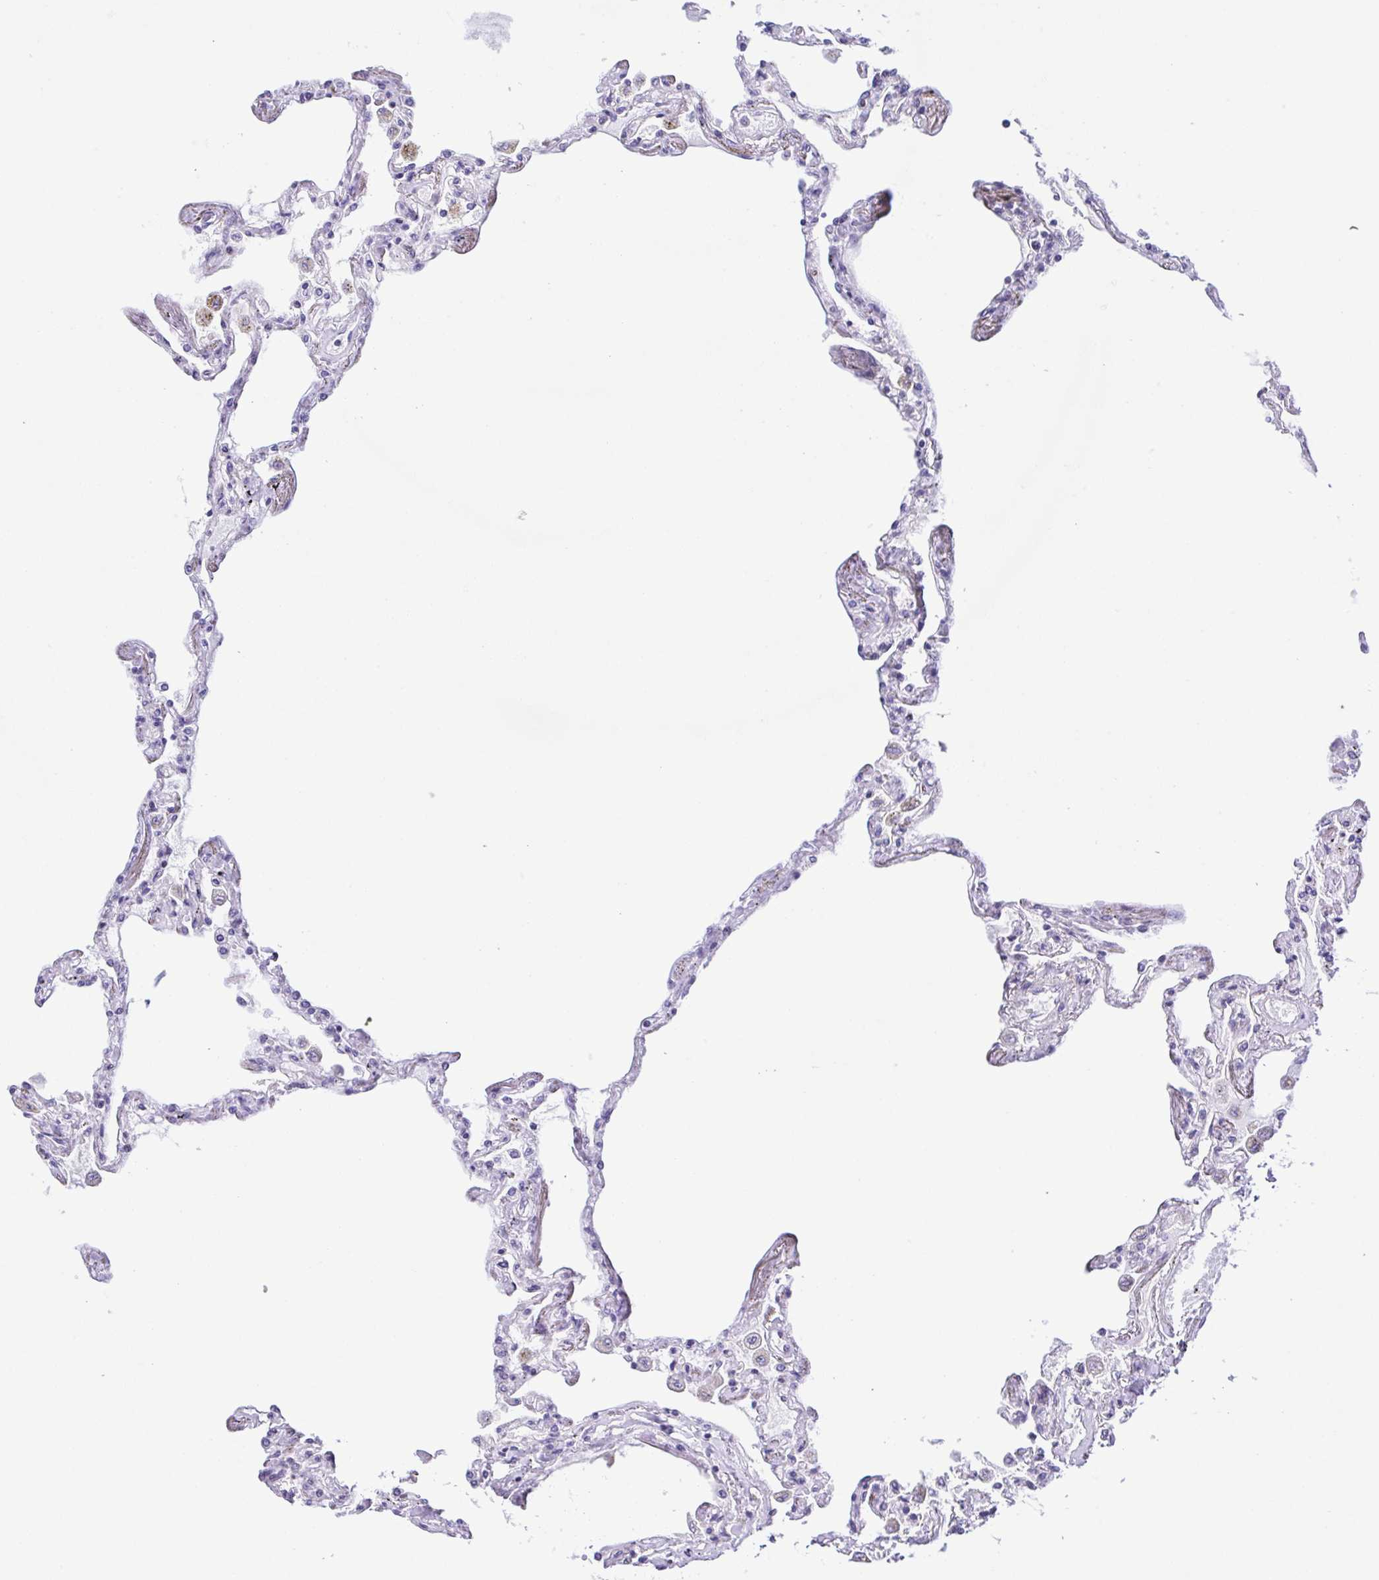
{"staining": {"intensity": "weak", "quantity": "<25%", "location": "nuclear"}, "tissue": "lung", "cell_type": "Alveolar cells", "image_type": "normal", "snomed": [{"axis": "morphology", "description": "Normal tissue, NOS"}, {"axis": "morphology", "description": "Adenocarcinoma, NOS"}, {"axis": "topography", "description": "Cartilage tissue"}, {"axis": "topography", "description": "Lung"}], "caption": "Protein analysis of benign lung shows no significant positivity in alveolar cells. The staining is performed using DAB (3,3'-diaminobenzidine) brown chromogen with nuclei counter-stained in using hematoxylin.", "gene": "ENSG00000286022", "patient": {"sex": "female", "age": 67}}